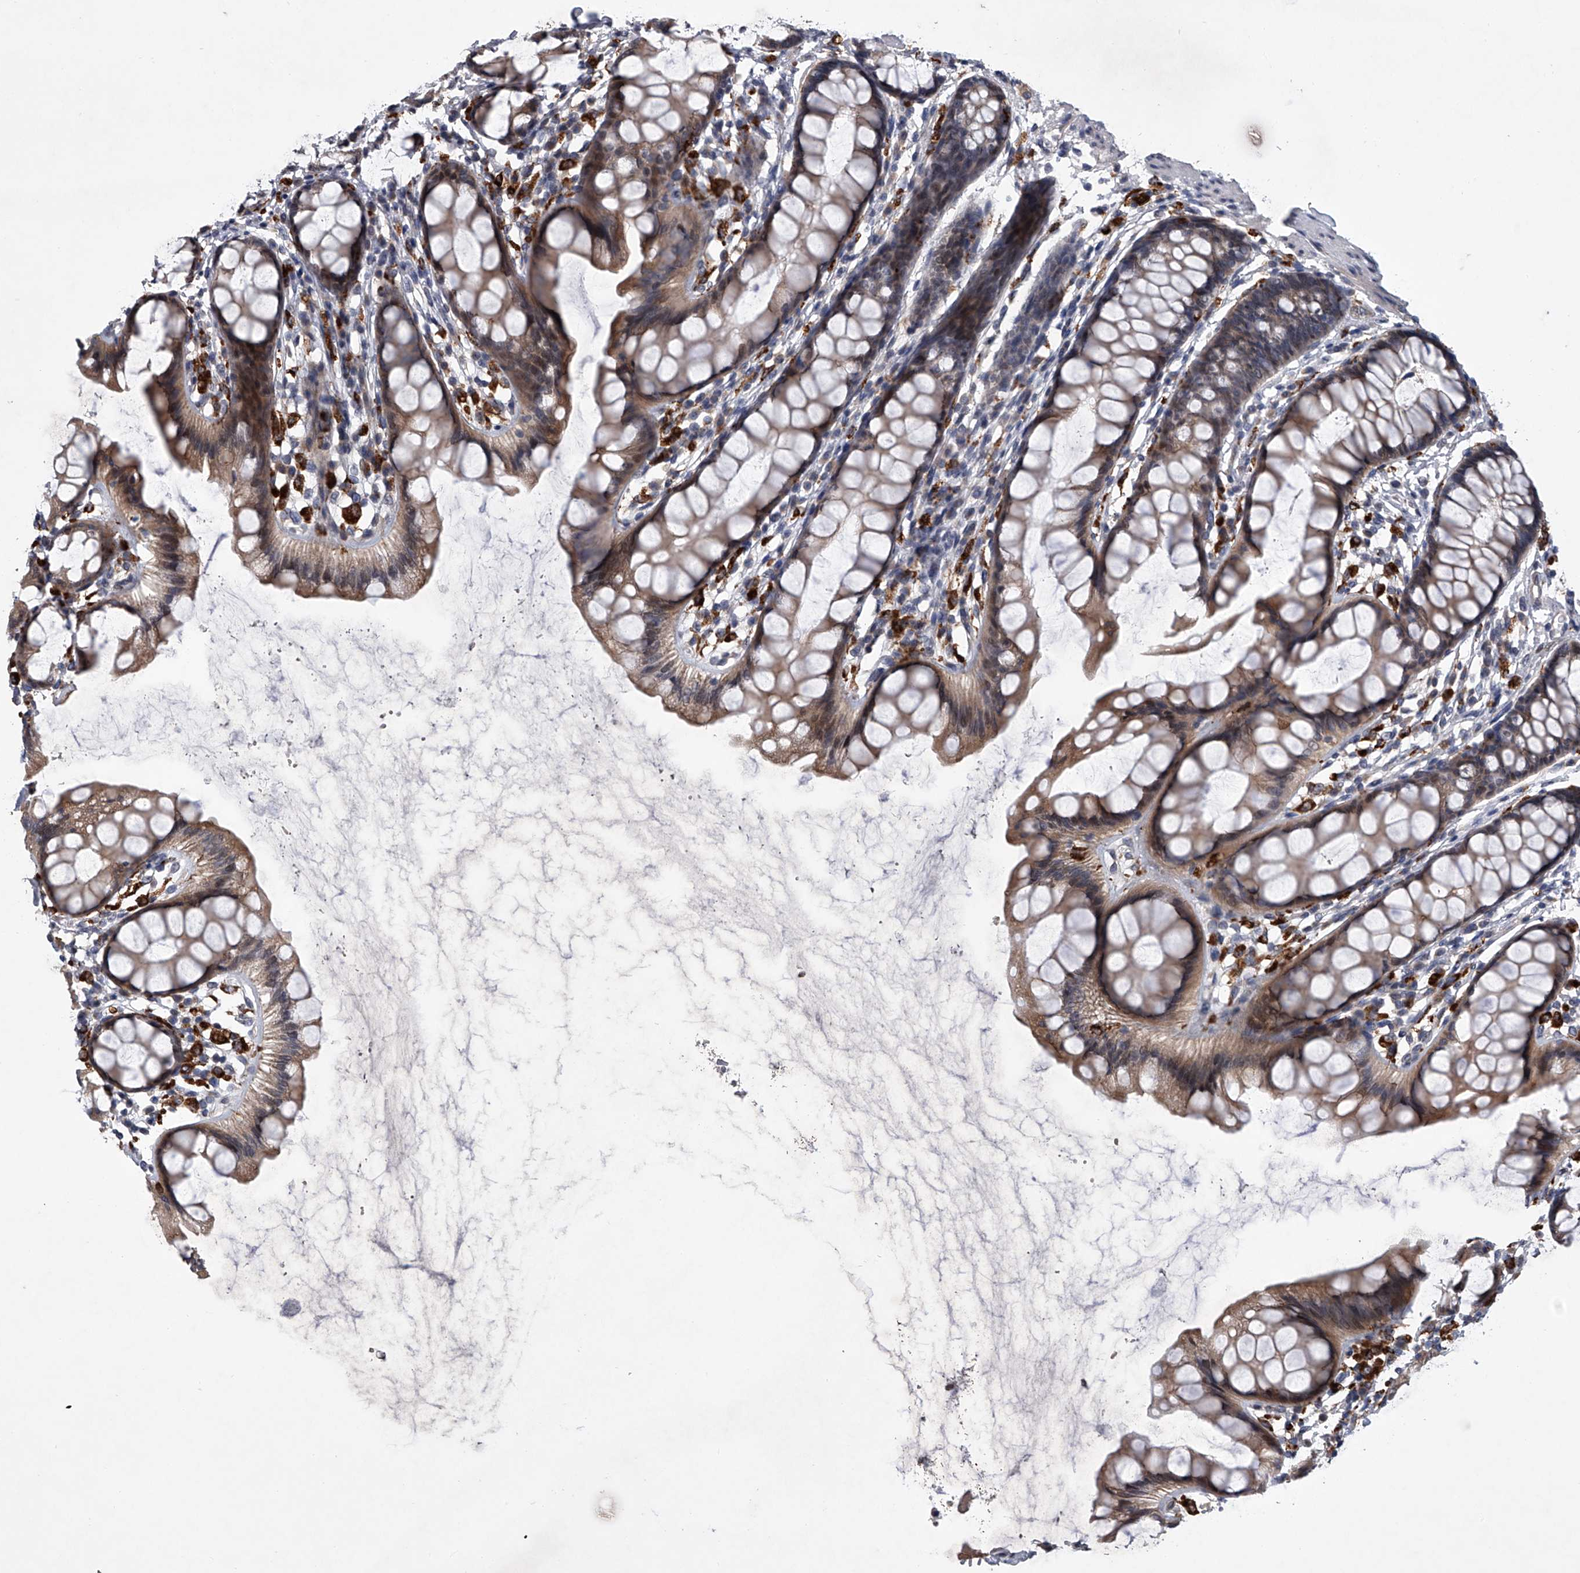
{"staining": {"intensity": "moderate", "quantity": ">75%", "location": "cytoplasmic/membranous"}, "tissue": "rectum", "cell_type": "Glandular cells", "image_type": "normal", "snomed": [{"axis": "morphology", "description": "Normal tissue, NOS"}, {"axis": "topography", "description": "Rectum"}], "caption": "High-power microscopy captured an immunohistochemistry (IHC) image of benign rectum, revealing moderate cytoplasmic/membranous positivity in approximately >75% of glandular cells.", "gene": "TRIM8", "patient": {"sex": "female", "age": 65}}